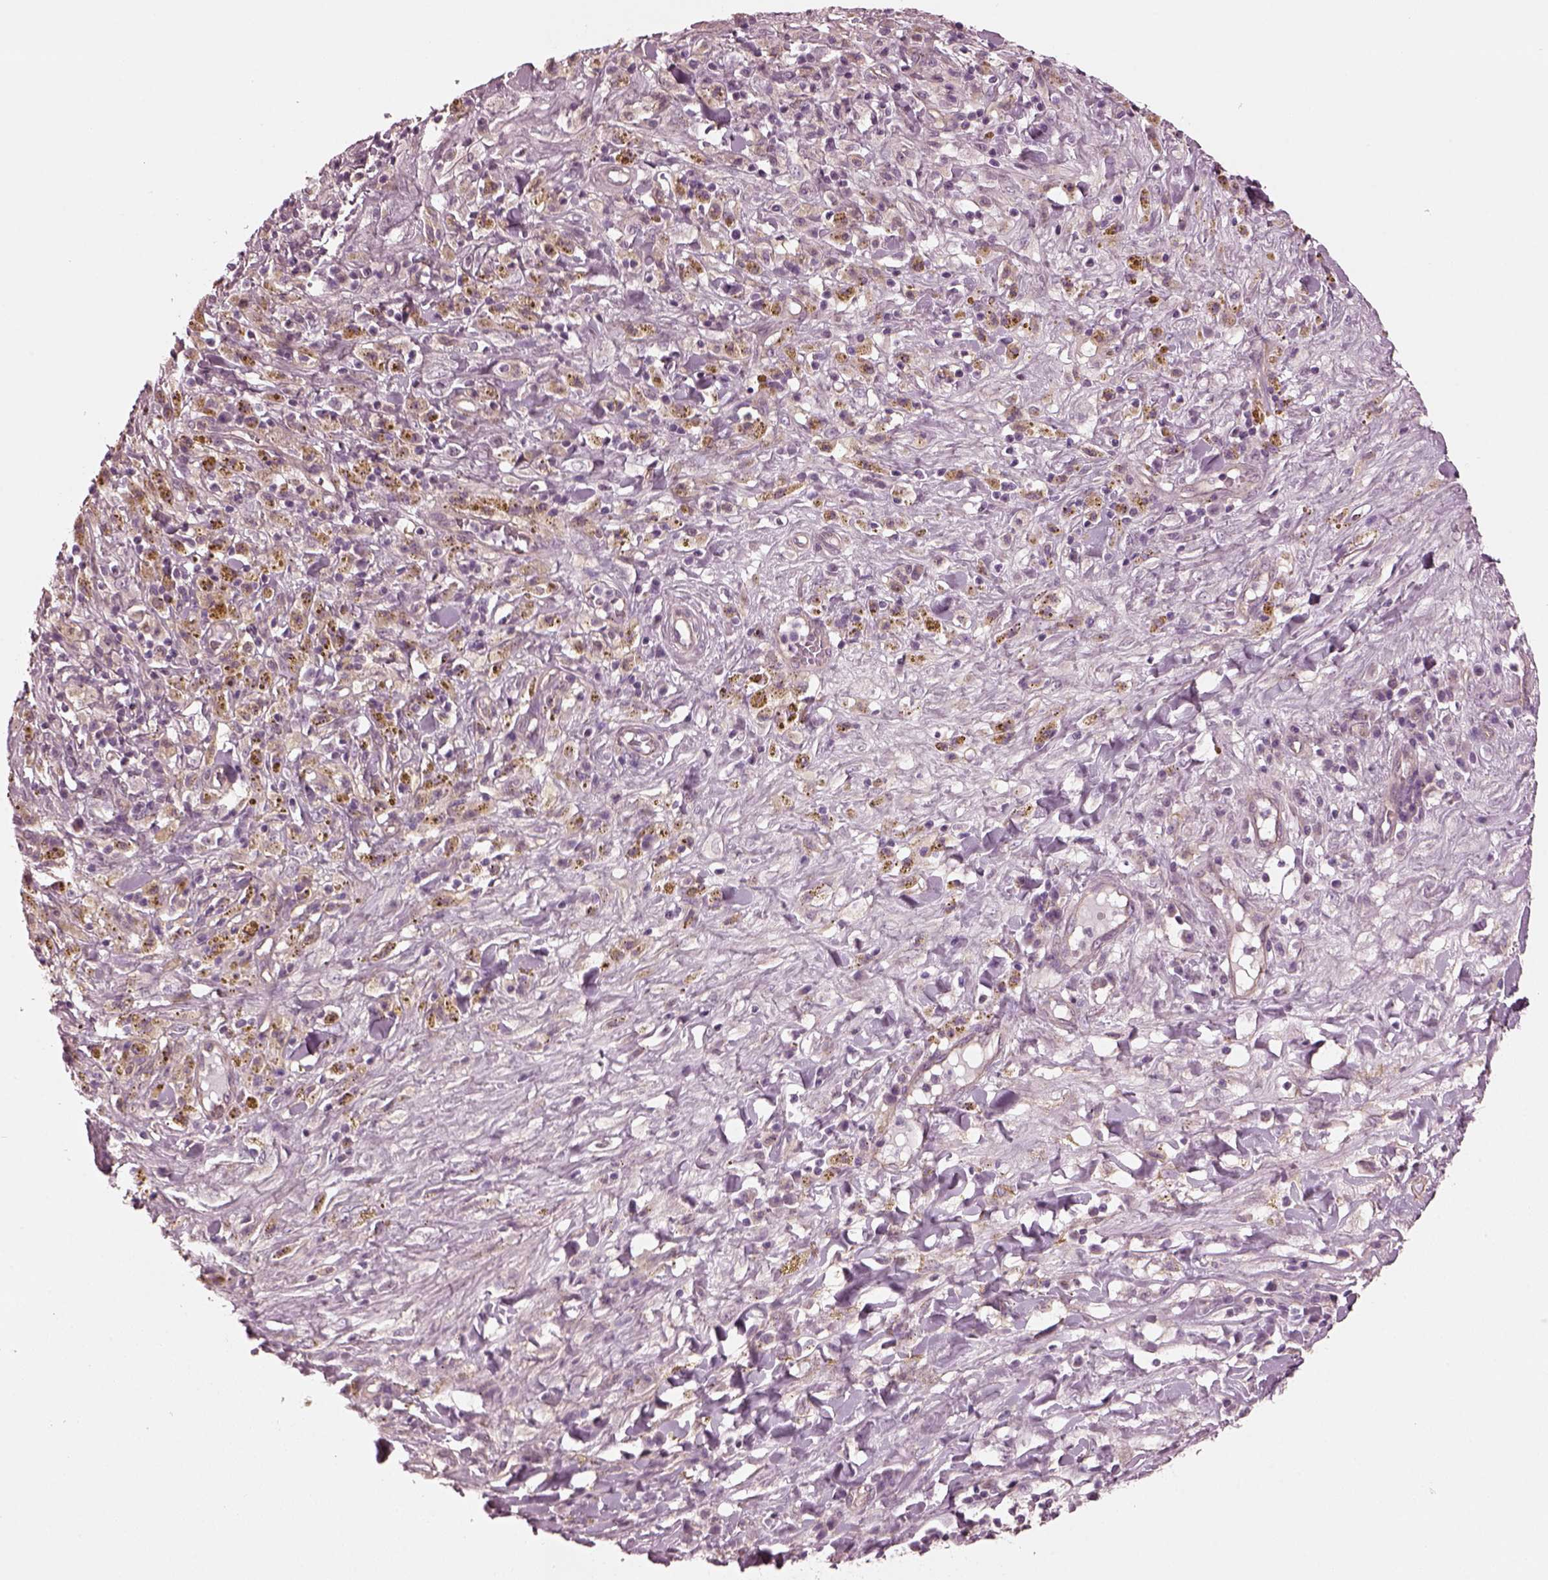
{"staining": {"intensity": "negative", "quantity": "none", "location": "none"}, "tissue": "melanoma", "cell_type": "Tumor cells", "image_type": "cancer", "snomed": [{"axis": "morphology", "description": "Malignant melanoma, NOS"}, {"axis": "topography", "description": "Skin"}], "caption": "Tumor cells are negative for protein expression in human malignant melanoma.", "gene": "ODAD1", "patient": {"sex": "female", "age": 91}}